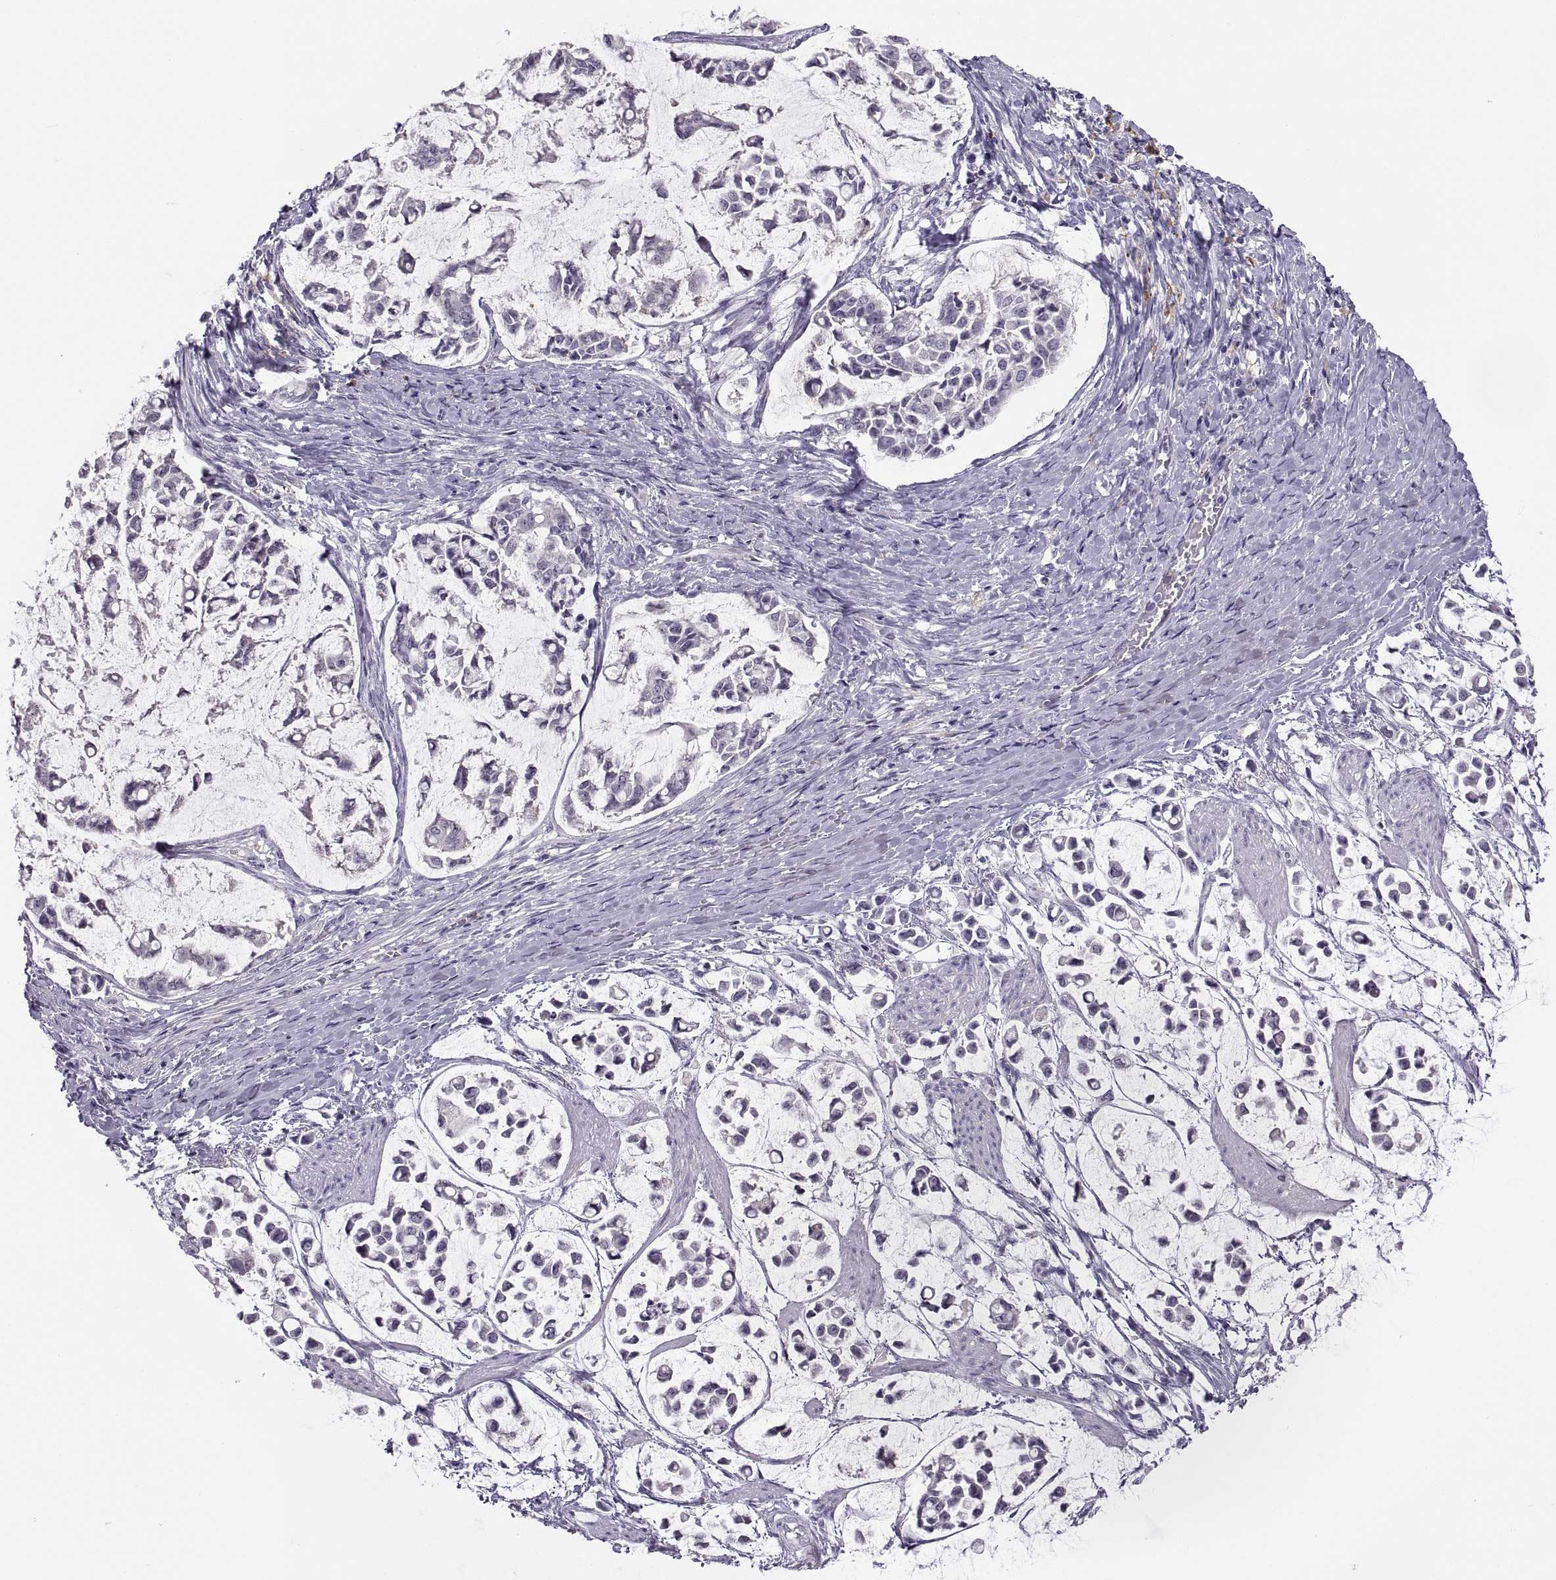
{"staining": {"intensity": "negative", "quantity": "none", "location": "none"}, "tissue": "stomach cancer", "cell_type": "Tumor cells", "image_type": "cancer", "snomed": [{"axis": "morphology", "description": "Adenocarcinoma, NOS"}, {"axis": "topography", "description": "Stomach"}], "caption": "Photomicrograph shows no significant protein staining in tumor cells of stomach cancer.", "gene": "TTC21A", "patient": {"sex": "male", "age": 82}}